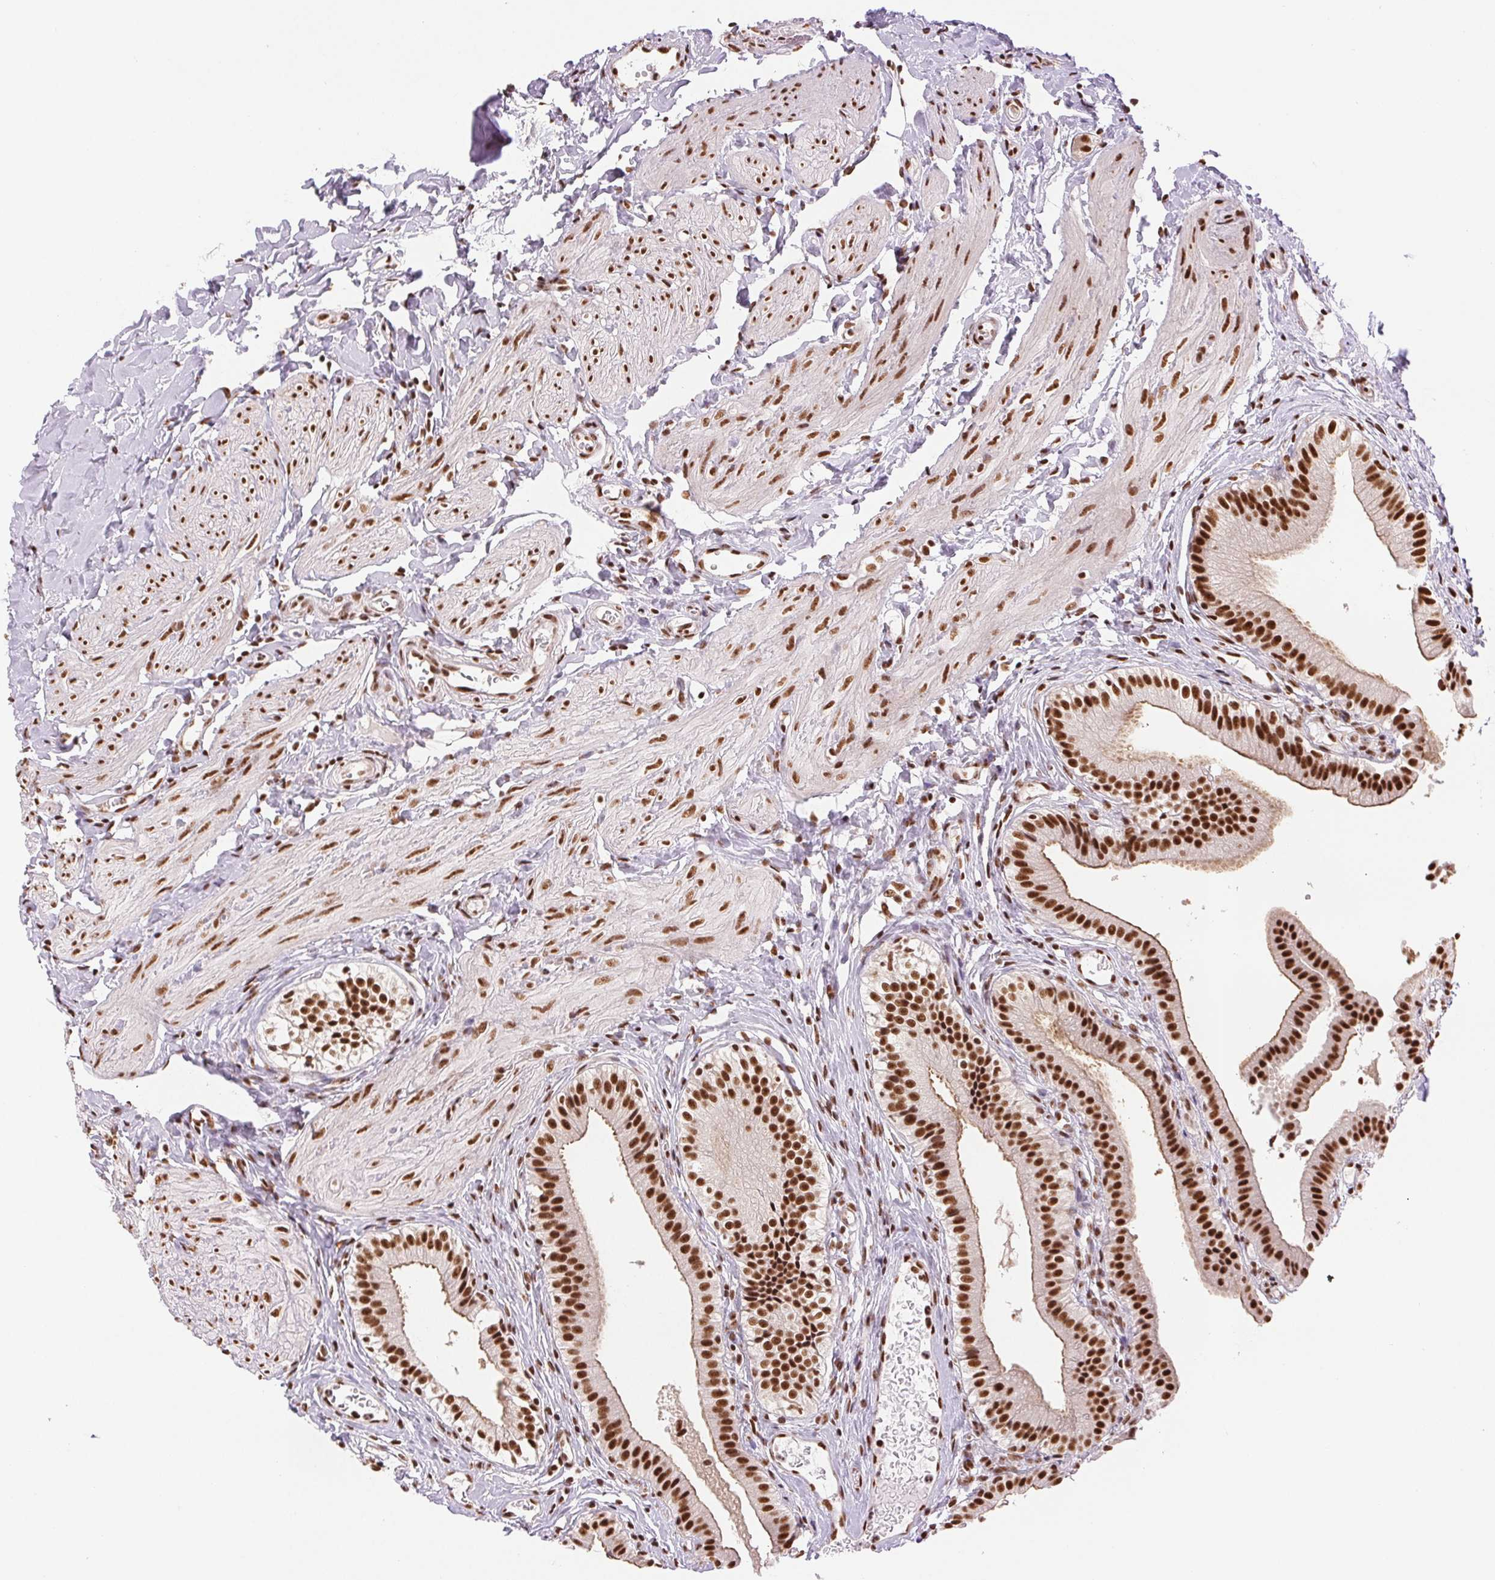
{"staining": {"intensity": "strong", "quantity": ">75%", "location": "cytoplasmic/membranous,nuclear"}, "tissue": "gallbladder", "cell_type": "Glandular cells", "image_type": "normal", "snomed": [{"axis": "morphology", "description": "Normal tissue, NOS"}, {"axis": "topography", "description": "Gallbladder"}], "caption": "Protein expression by IHC reveals strong cytoplasmic/membranous,nuclear expression in approximately >75% of glandular cells in unremarkable gallbladder.", "gene": "IK", "patient": {"sex": "female", "age": 47}}